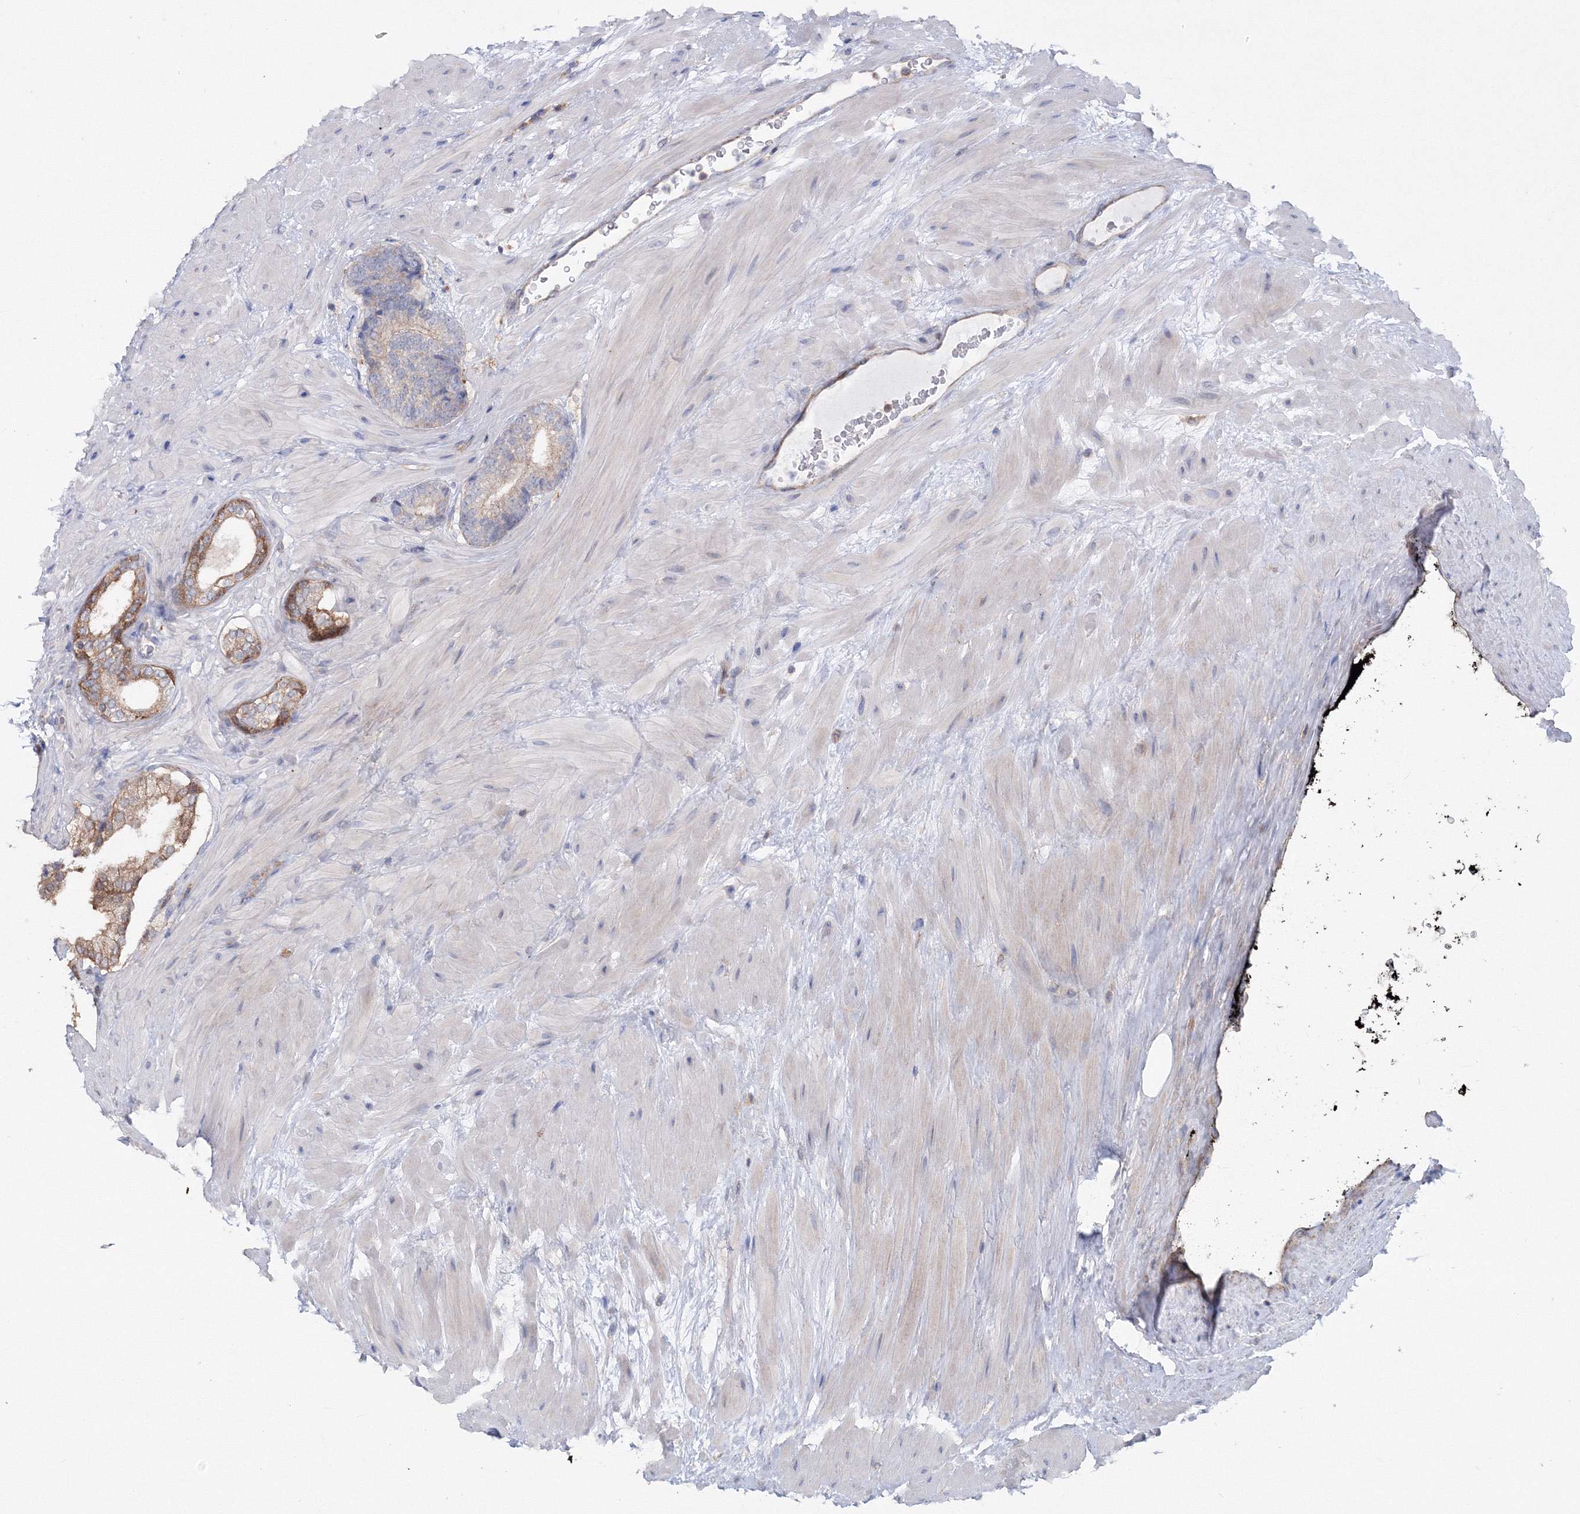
{"staining": {"intensity": "weak", "quantity": ">75%", "location": "cytoplasmic/membranous"}, "tissue": "prostate cancer", "cell_type": "Tumor cells", "image_type": "cancer", "snomed": [{"axis": "morphology", "description": "Adenocarcinoma, High grade"}, {"axis": "topography", "description": "Prostate"}], "caption": "Immunohistochemistry (IHC) (DAB) staining of prostate high-grade adenocarcinoma reveals weak cytoplasmic/membranous protein expression in approximately >75% of tumor cells.", "gene": "GGA2", "patient": {"sex": "male", "age": 61}}